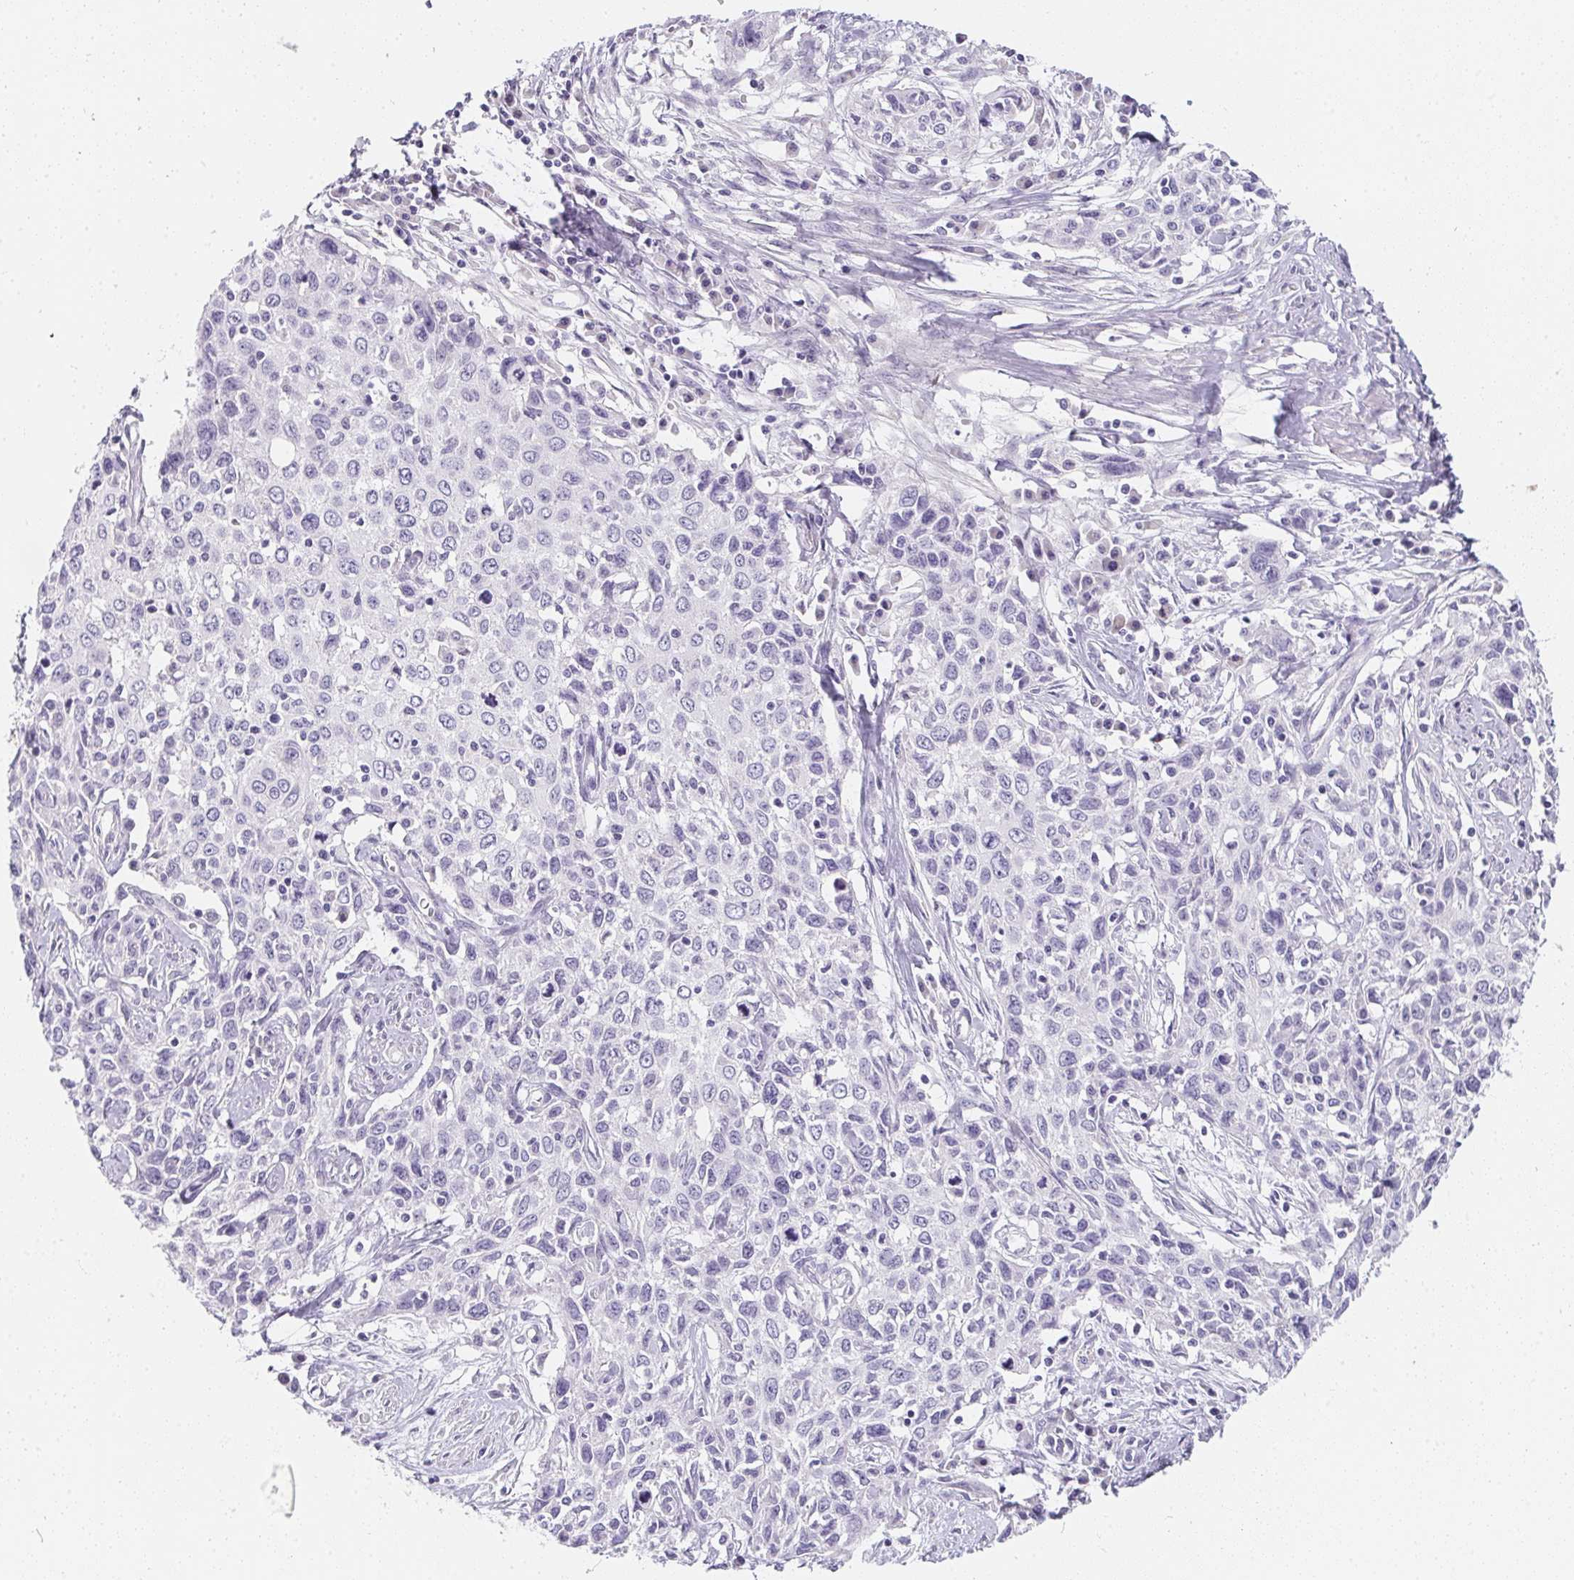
{"staining": {"intensity": "negative", "quantity": "none", "location": "none"}, "tissue": "cervical cancer", "cell_type": "Tumor cells", "image_type": "cancer", "snomed": [{"axis": "morphology", "description": "Squamous cell carcinoma, NOS"}, {"axis": "topography", "description": "Cervix"}], "caption": "High magnification brightfield microscopy of cervical cancer stained with DAB (3,3'-diaminobenzidine) (brown) and counterstained with hematoxylin (blue): tumor cells show no significant positivity.", "gene": "MAP1A", "patient": {"sex": "female", "age": 38}}